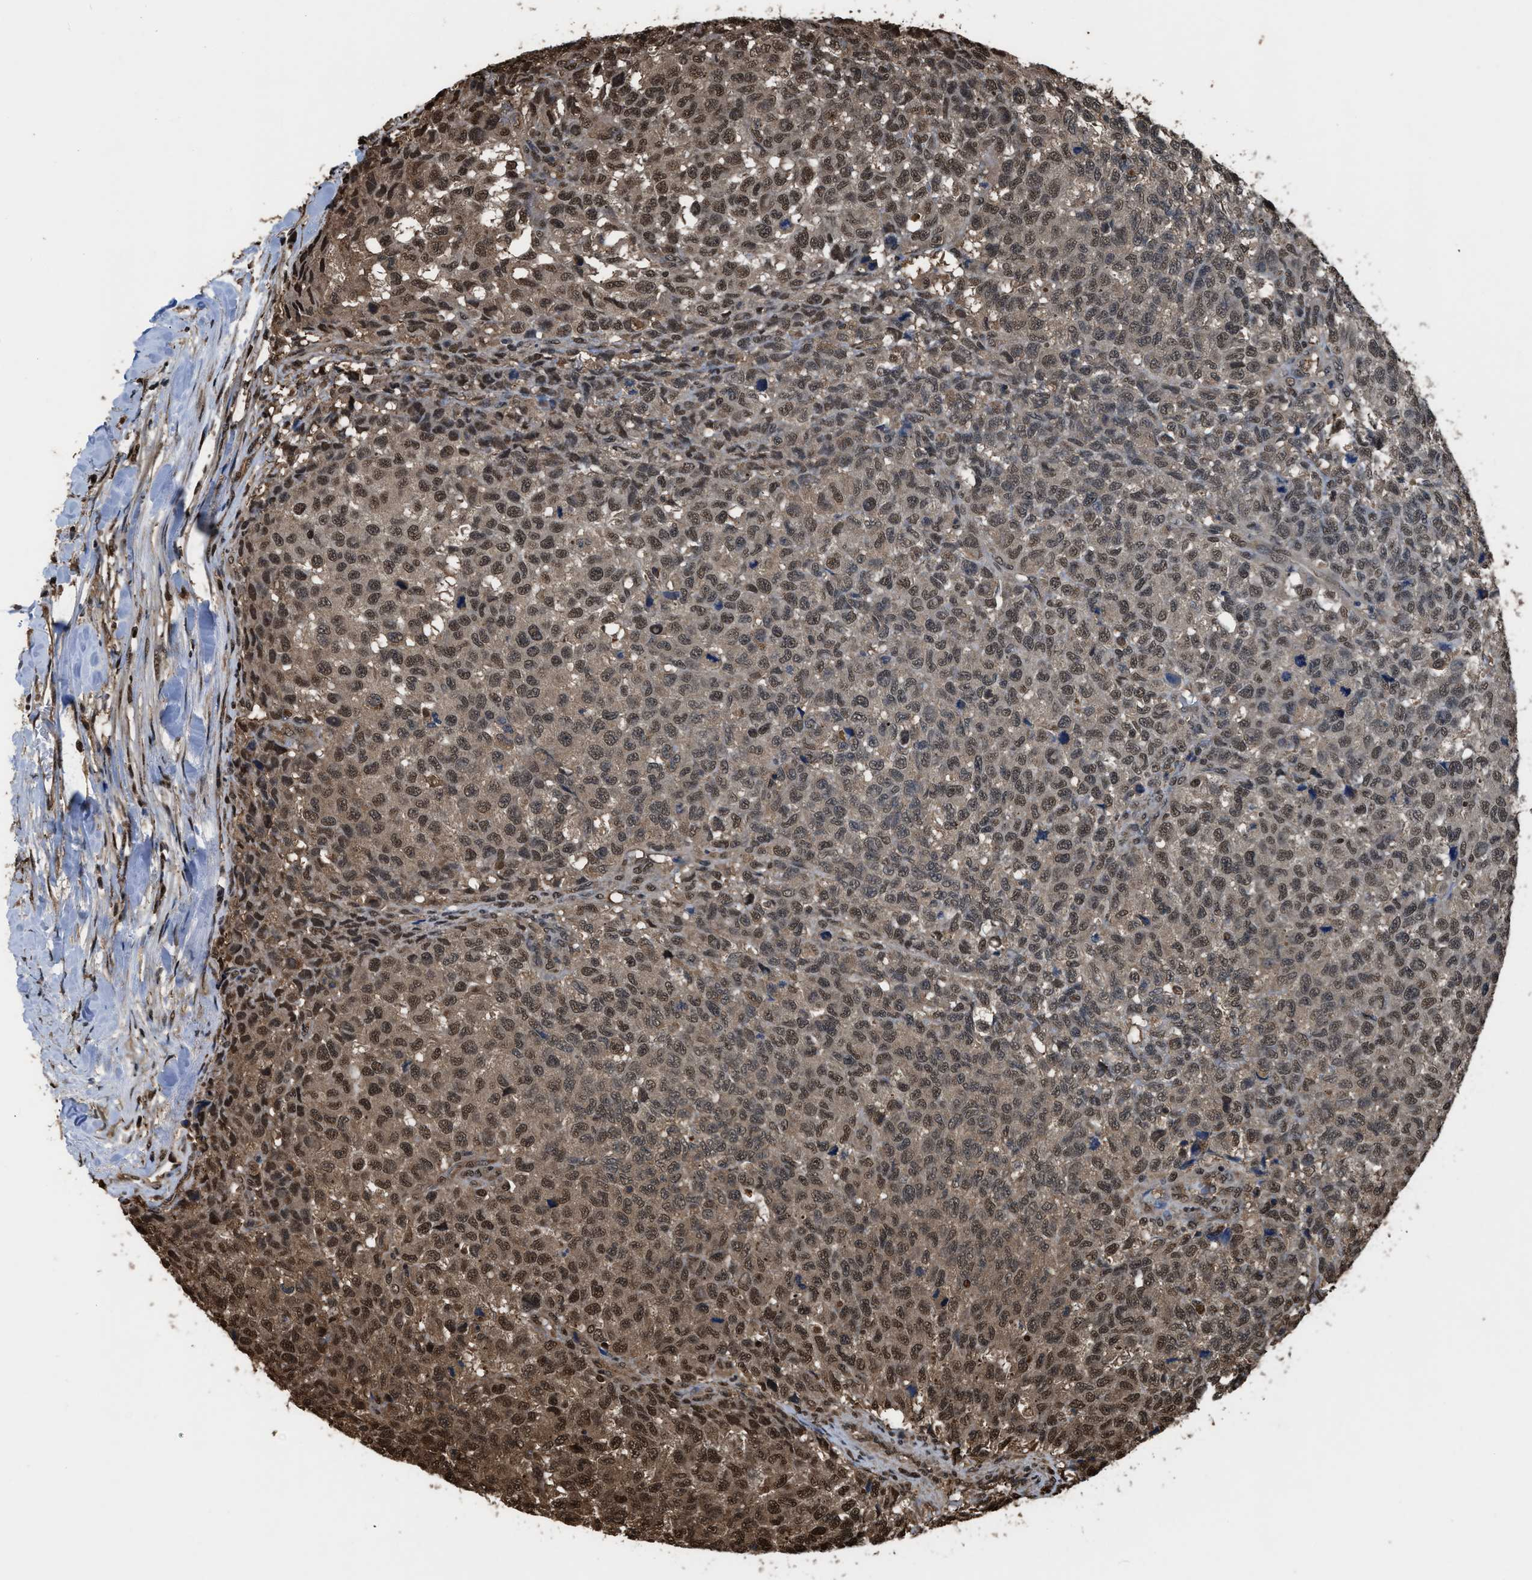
{"staining": {"intensity": "moderate", "quantity": ">75%", "location": "cytoplasmic/membranous,nuclear"}, "tissue": "testis cancer", "cell_type": "Tumor cells", "image_type": "cancer", "snomed": [{"axis": "morphology", "description": "Seminoma, NOS"}, {"axis": "topography", "description": "Testis"}], "caption": "Testis seminoma tissue displays moderate cytoplasmic/membranous and nuclear staining in about >75% of tumor cells", "gene": "FNTA", "patient": {"sex": "male", "age": 59}}